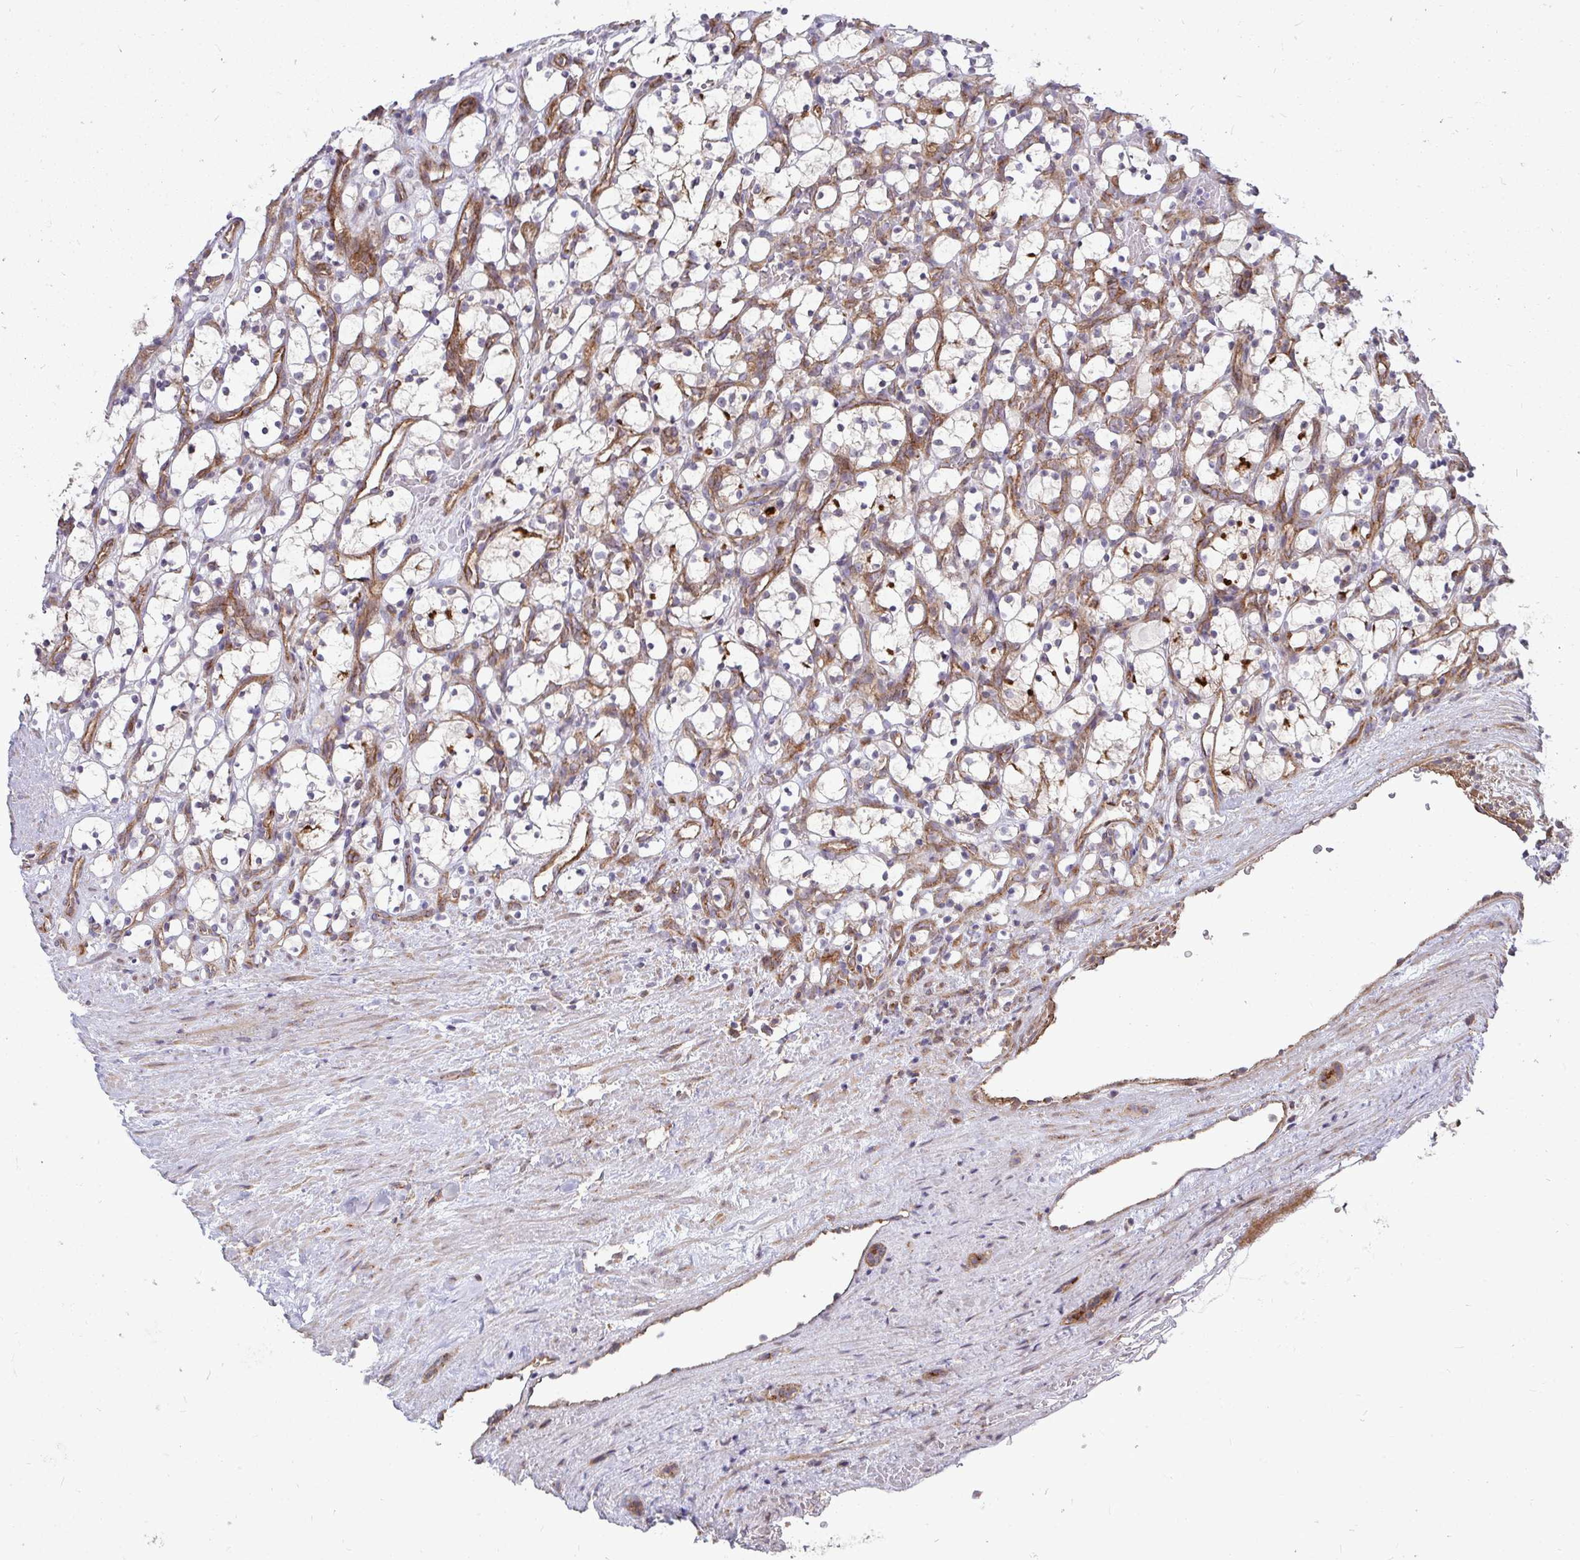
{"staining": {"intensity": "negative", "quantity": "none", "location": "none"}, "tissue": "renal cancer", "cell_type": "Tumor cells", "image_type": "cancer", "snomed": [{"axis": "morphology", "description": "Adenocarcinoma, NOS"}, {"axis": "topography", "description": "Kidney"}], "caption": "Immunohistochemical staining of human renal adenocarcinoma displays no significant expression in tumor cells. (Stains: DAB immunohistochemistry with hematoxylin counter stain, Microscopy: brightfield microscopy at high magnification).", "gene": "SH2D1B", "patient": {"sex": "female", "age": 69}}